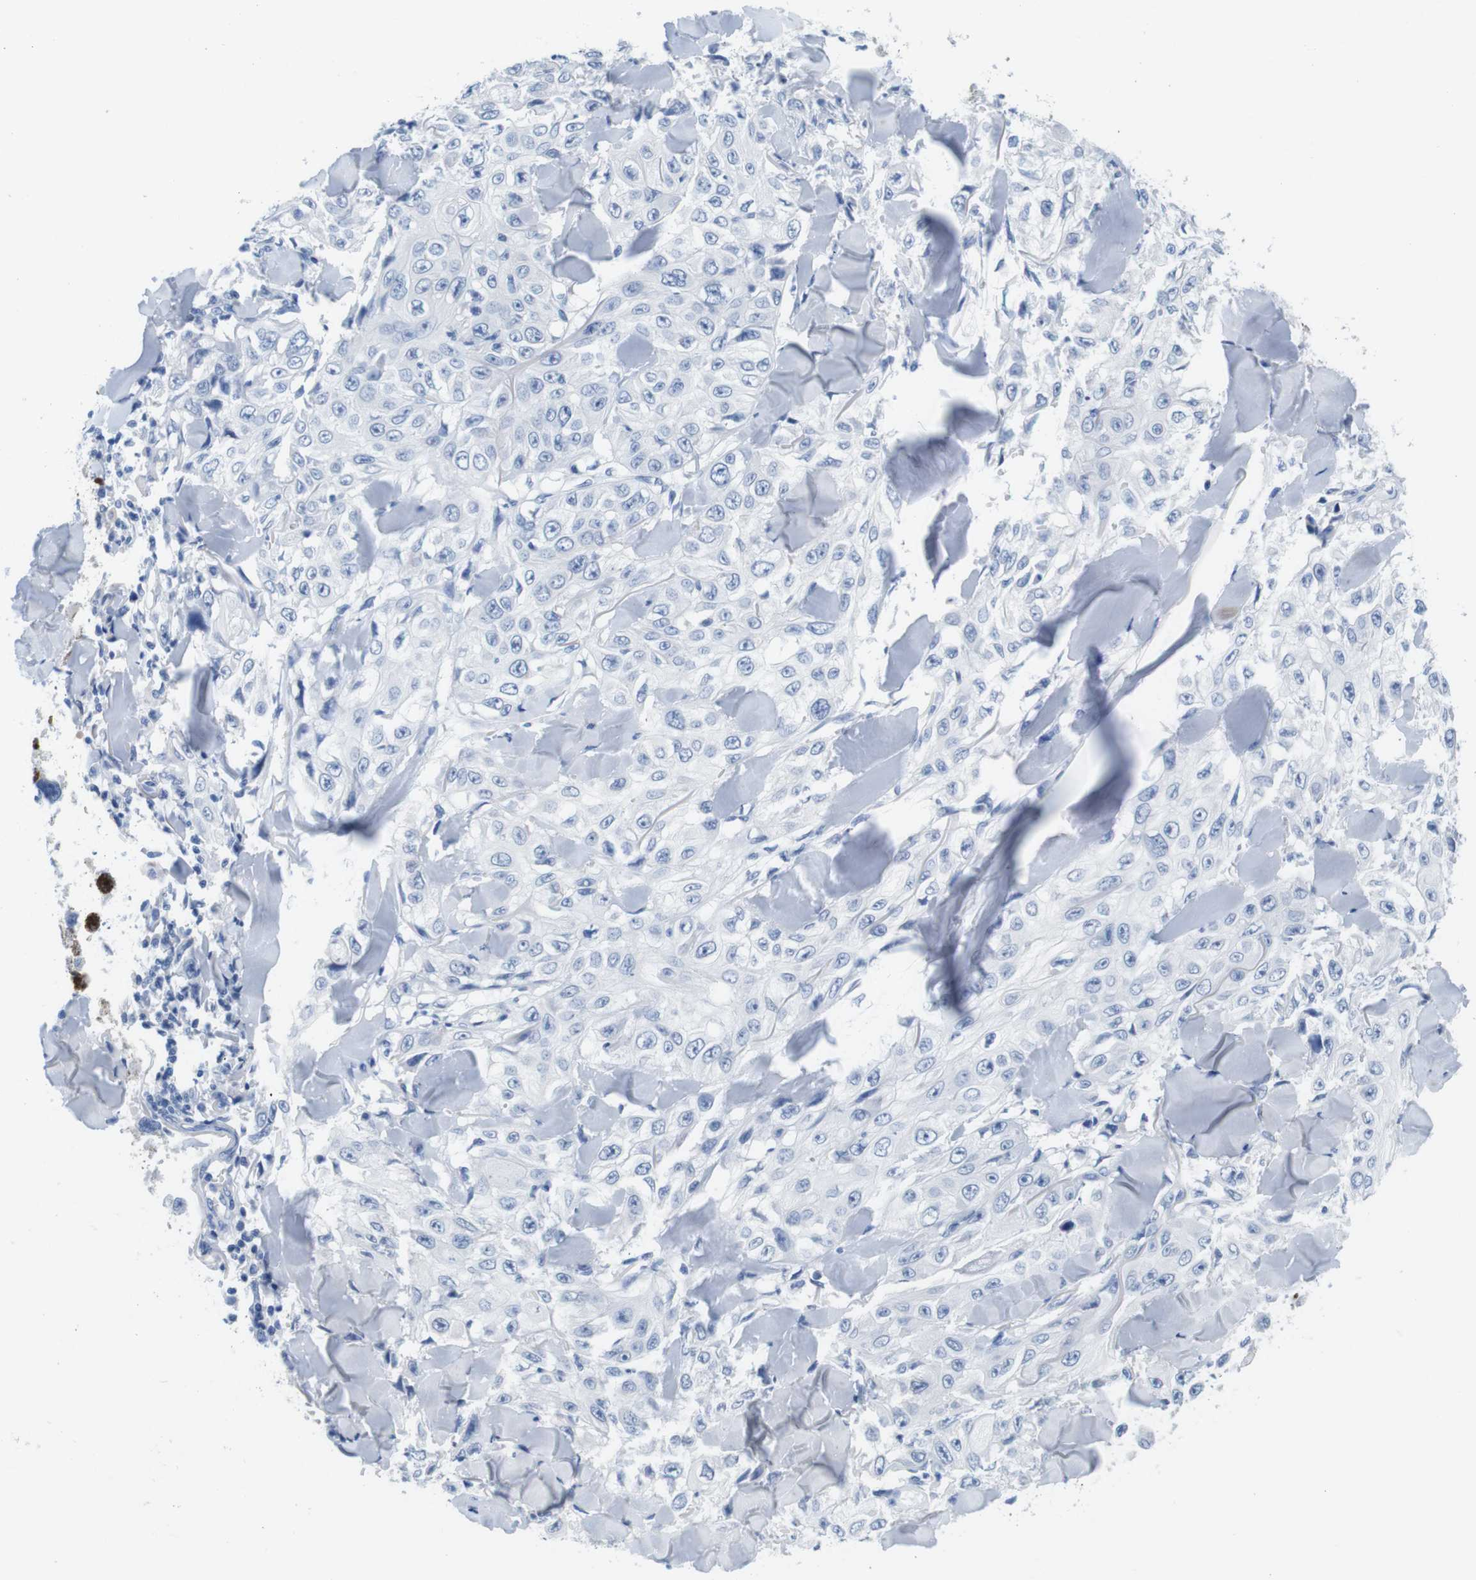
{"staining": {"intensity": "negative", "quantity": "none", "location": "none"}, "tissue": "skin cancer", "cell_type": "Tumor cells", "image_type": "cancer", "snomed": [{"axis": "morphology", "description": "Squamous cell carcinoma, NOS"}, {"axis": "topography", "description": "Skin"}], "caption": "Tumor cells show no significant positivity in skin cancer. (IHC, brightfield microscopy, high magnification).", "gene": "MAP6", "patient": {"sex": "male", "age": 86}}